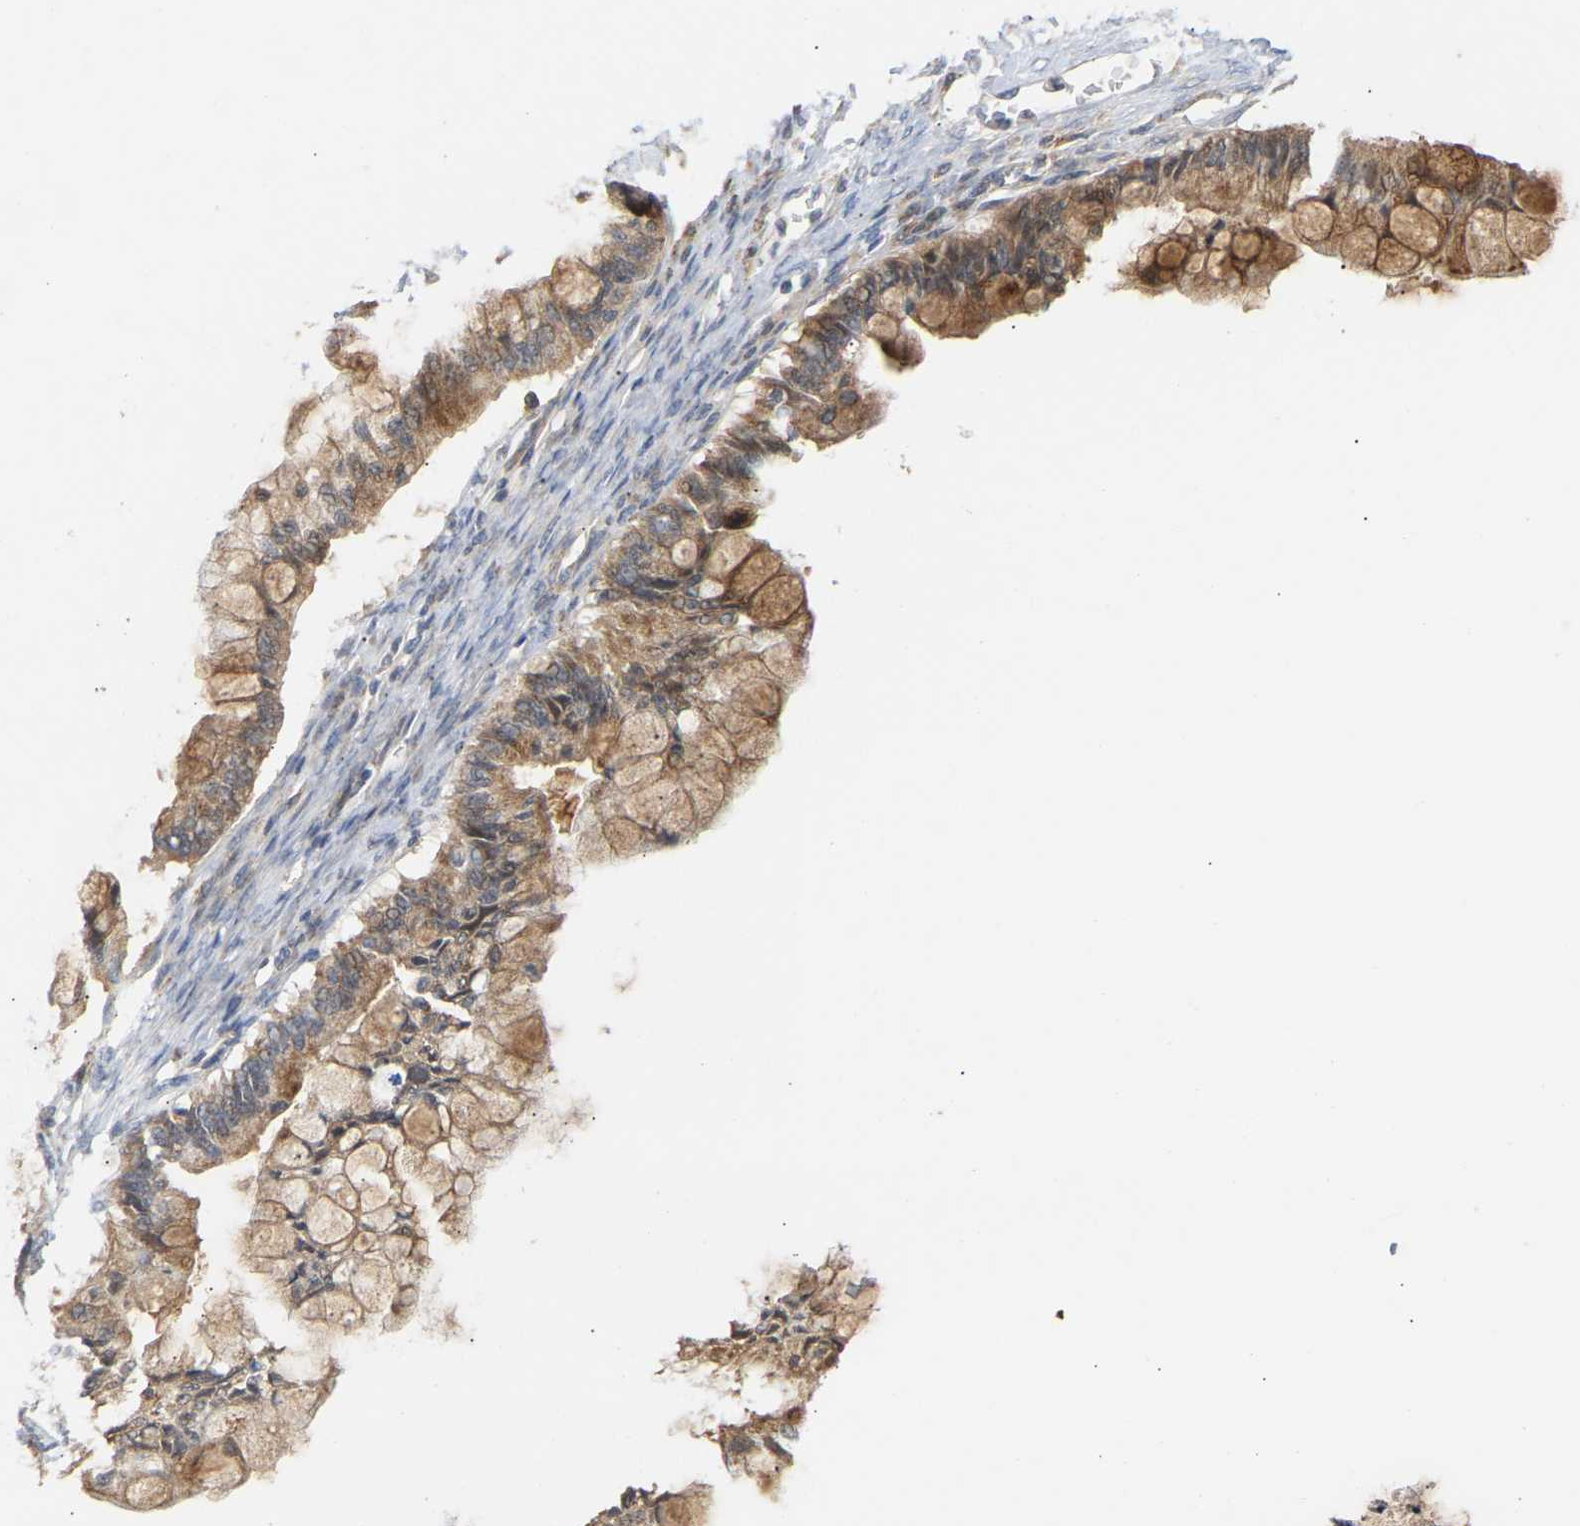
{"staining": {"intensity": "moderate", "quantity": ">75%", "location": "cytoplasmic/membranous,nuclear"}, "tissue": "ovarian cancer", "cell_type": "Tumor cells", "image_type": "cancer", "snomed": [{"axis": "morphology", "description": "Cystadenocarcinoma, mucinous, NOS"}, {"axis": "topography", "description": "Ovary"}], "caption": "Protein staining of ovarian cancer tissue reveals moderate cytoplasmic/membranous and nuclear expression in about >75% of tumor cells.", "gene": "TPMT", "patient": {"sex": "female", "age": 57}}